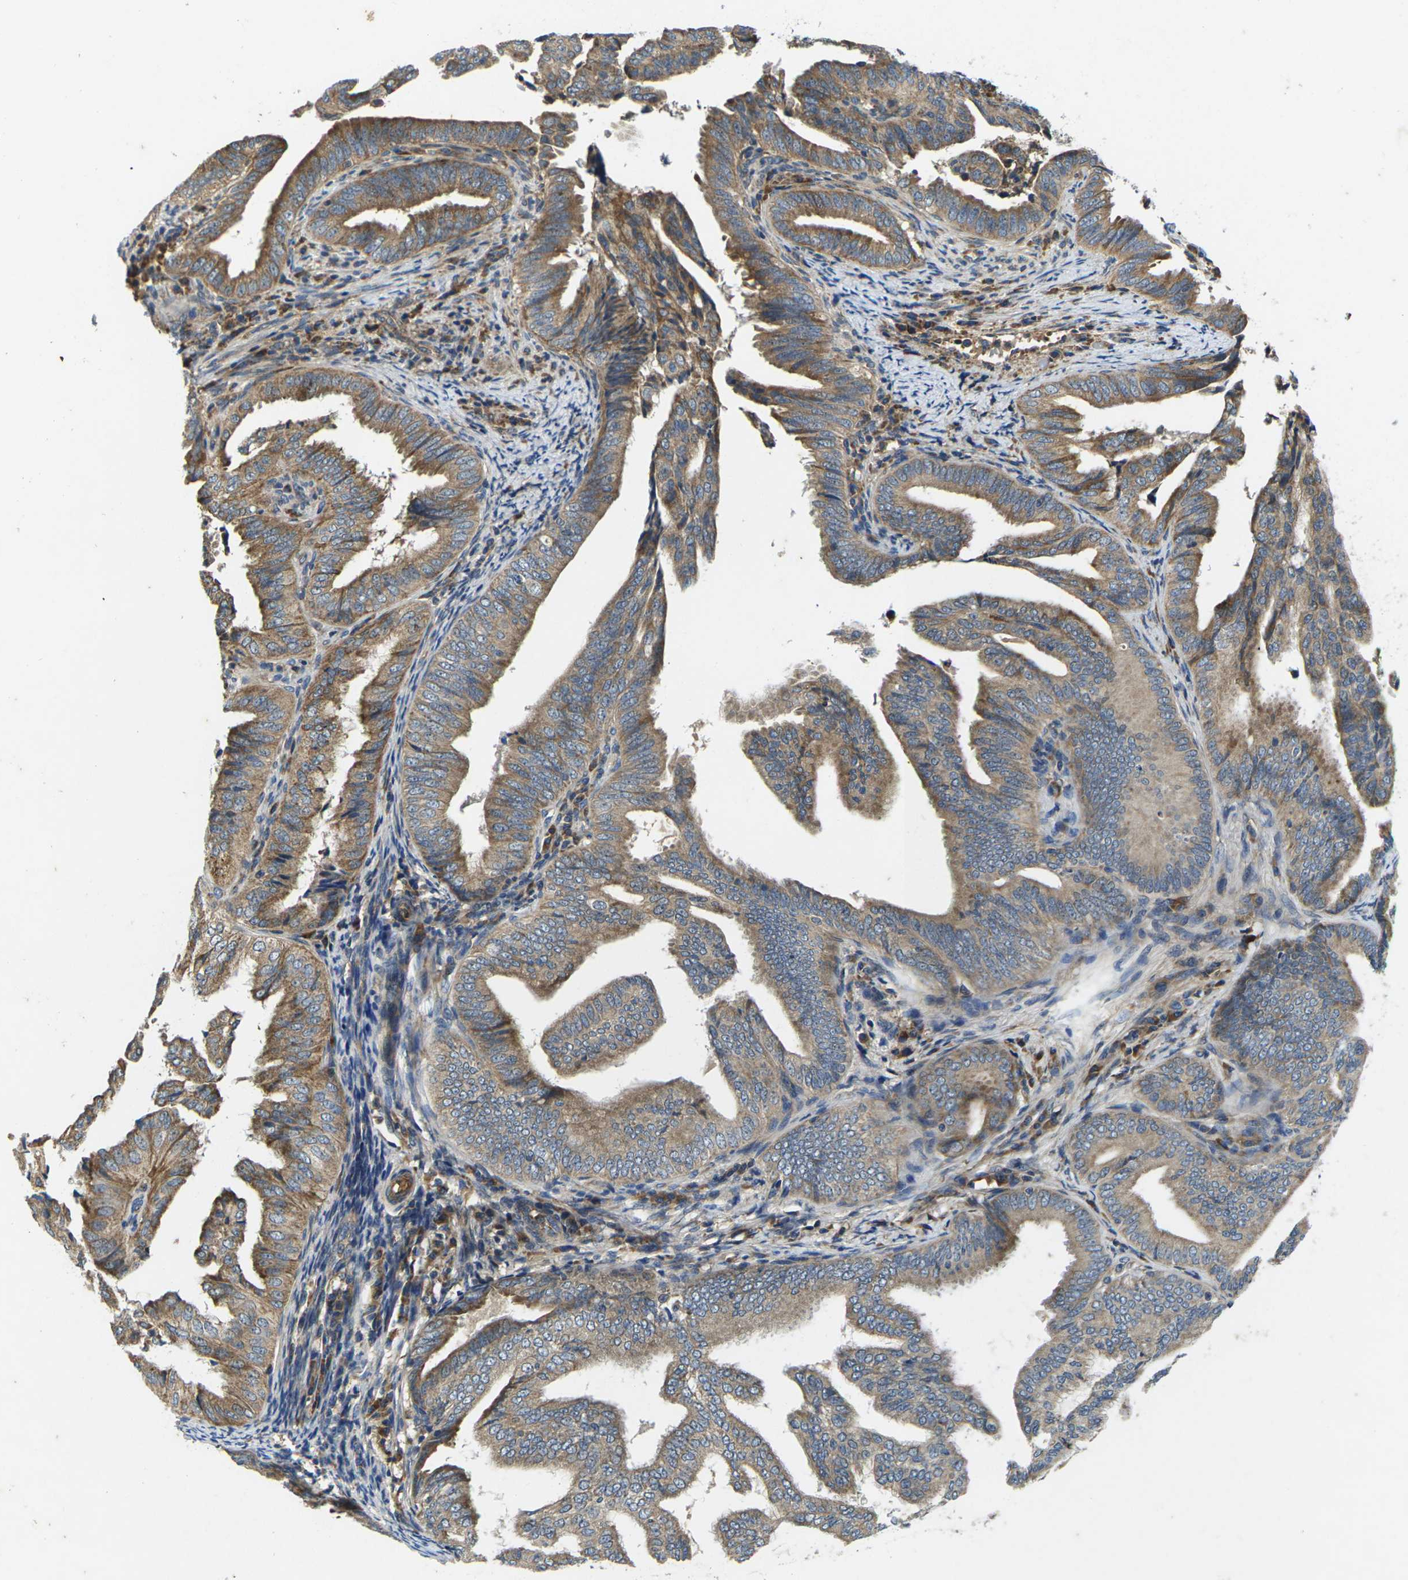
{"staining": {"intensity": "moderate", "quantity": ">75%", "location": "cytoplasmic/membranous"}, "tissue": "endometrial cancer", "cell_type": "Tumor cells", "image_type": "cancer", "snomed": [{"axis": "morphology", "description": "Adenocarcinoma, NOS"}, {"axis": "topography", "description": "Endometrium"}], "caption": "Adenocarcinoma (endometrial) stained for a protein demonstrates moderate cytoplasmic/membranous positivity in tumor cells. The protein of interest is shown in brown color, while the nuclei are stained blue.", "gene": "KIF1B", "patient": {"sex": "female", "age": 58}}